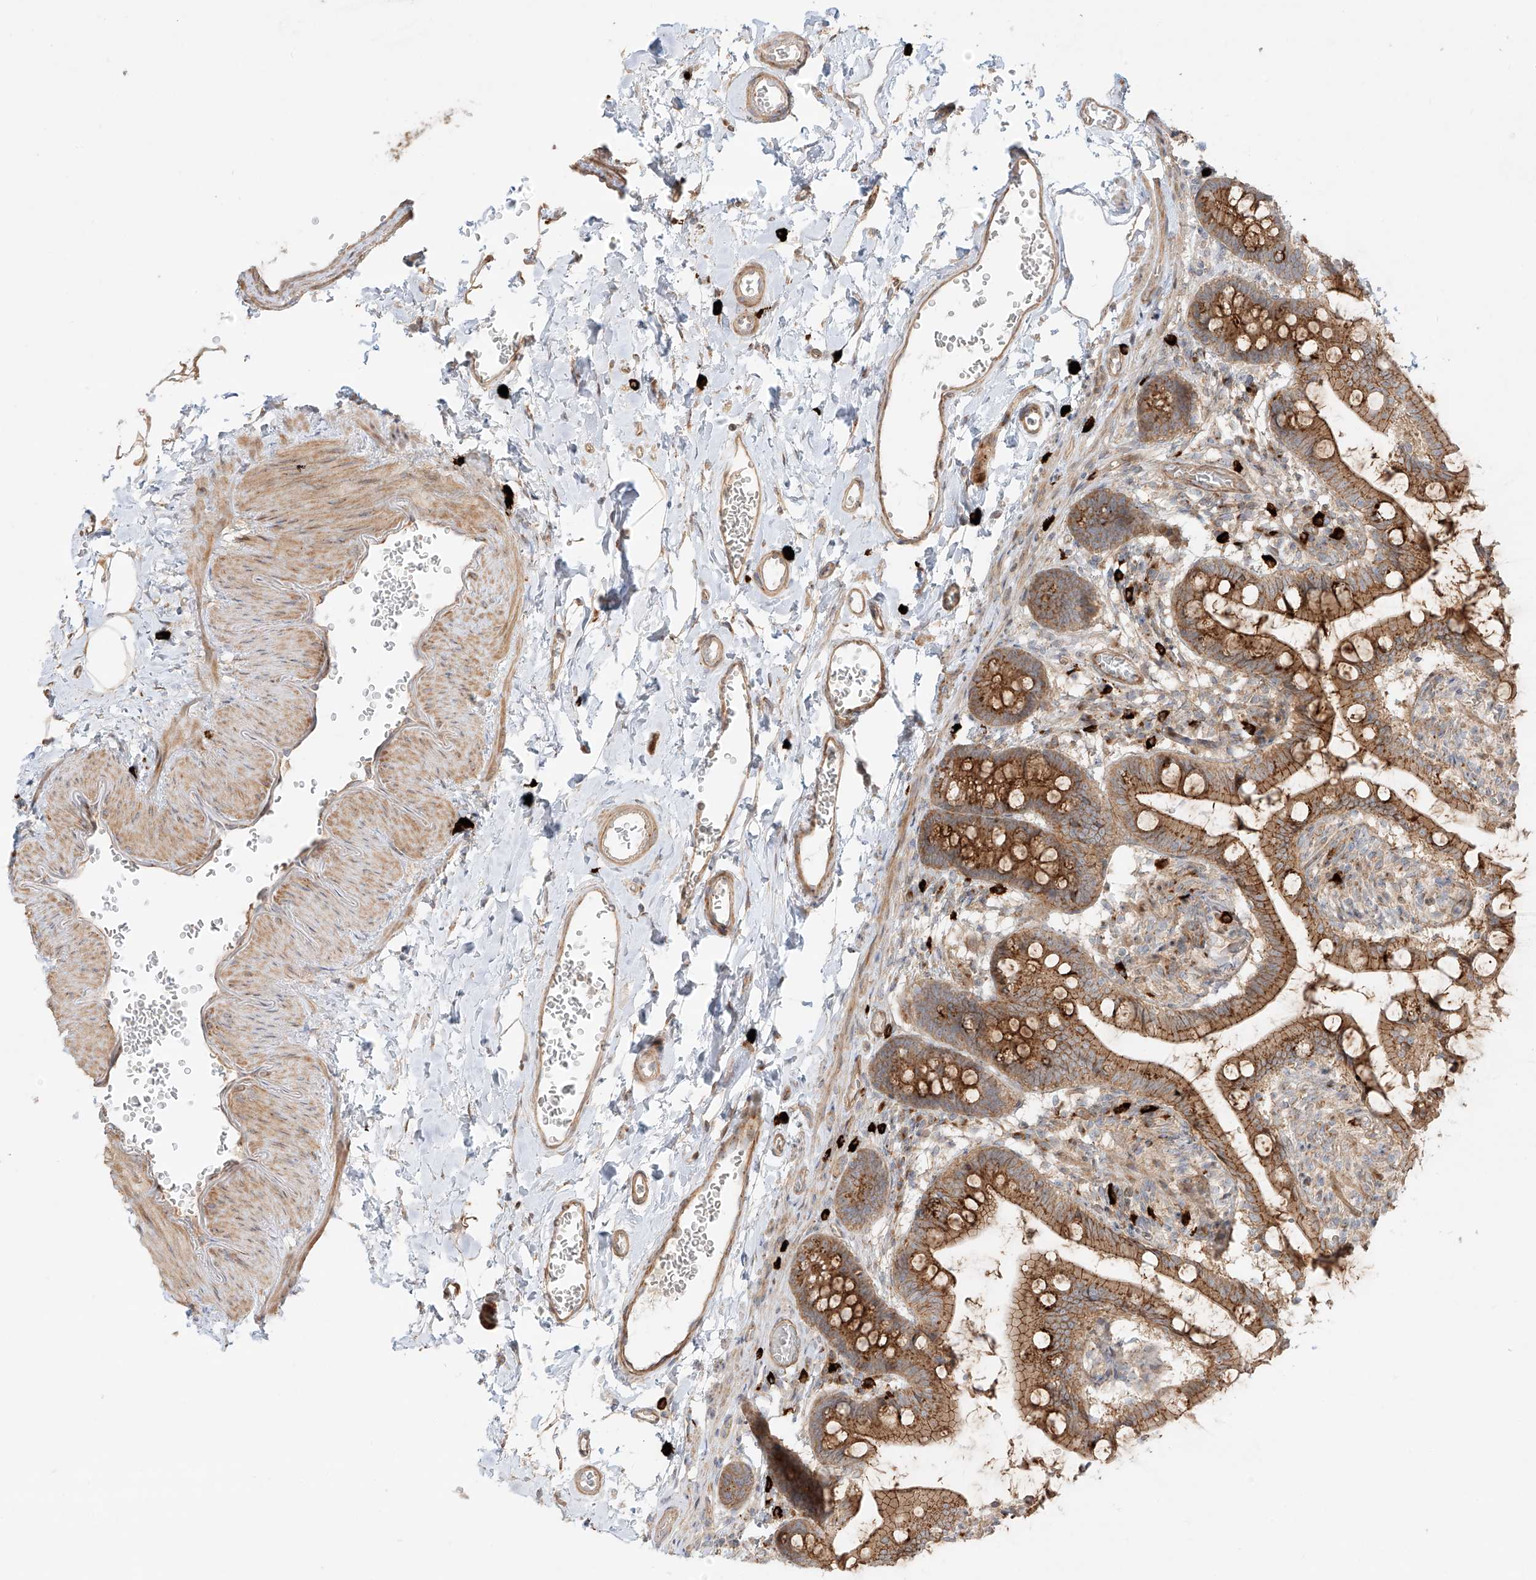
{"staining": {"intensity": "moderate", "quantity": ">75%", "location": "cytoplasmic/membranous"}, "tissue": "small intestine", "cell_type": "Glandular cells", "image_type": "normal", "snomed": [{"axis": "morphology", "description": "Normal tissue, NOS"}, {"axis": "topography", "description": "Small intestine"}], "caption": "This photomicrograph demonstrates immunohistochemistry staining of normal small intestine, with medium moderate cytoplasmic/membranous staining in approximately >75% of glandular cells.", "gene": "ZNF287", "patient": {"sex": "male", "age": 52}}